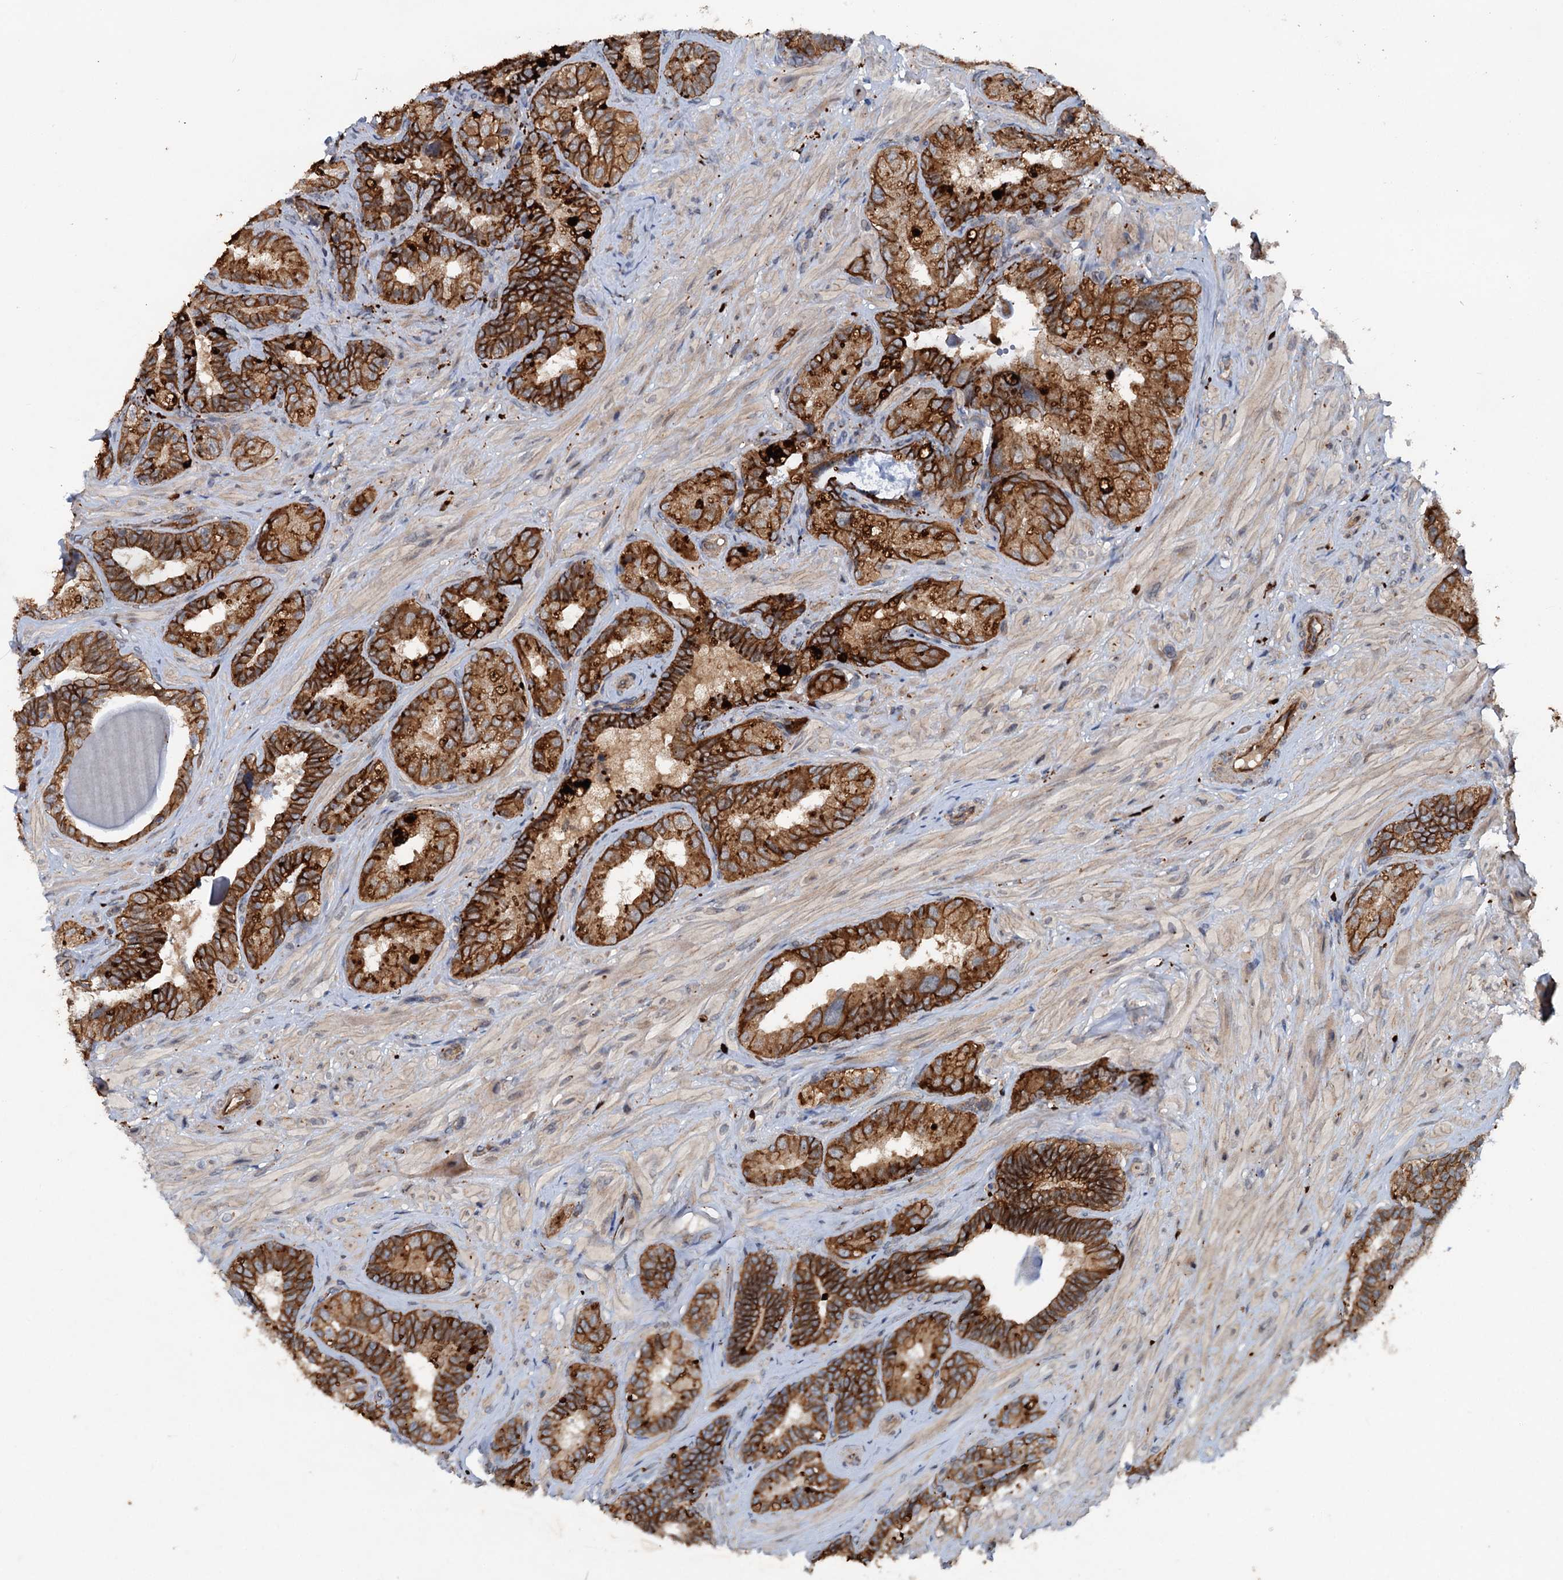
{"staining": {"intensity": "strong", "quantity": ">75%", "location": "cytoplasmic/membranous"}, "tissue": "seminal vesicle", "cell_type": "Glandular cells", "image_type": "normal", "snomed": [{"axis": "morphology", "description": "Normal tissue, NOS"}, {"axis": "topography", "description": "Prostate and seminal vesicle, NOS"}, {"axis": "topography", "description": "Prostate"}, {"axis": "topography", "description": "Seminal veicle"}], "caption": "IHC (DAB (3,3'-diaminobenzidine)) staining of unremarkable human seminal vesicle exhibits strong cytoplasmic/membranous protein staining in approximately >75% of glandular cells.", "gene": "N4BP2L2", "patient": {"sex": "male", "age": 67}}